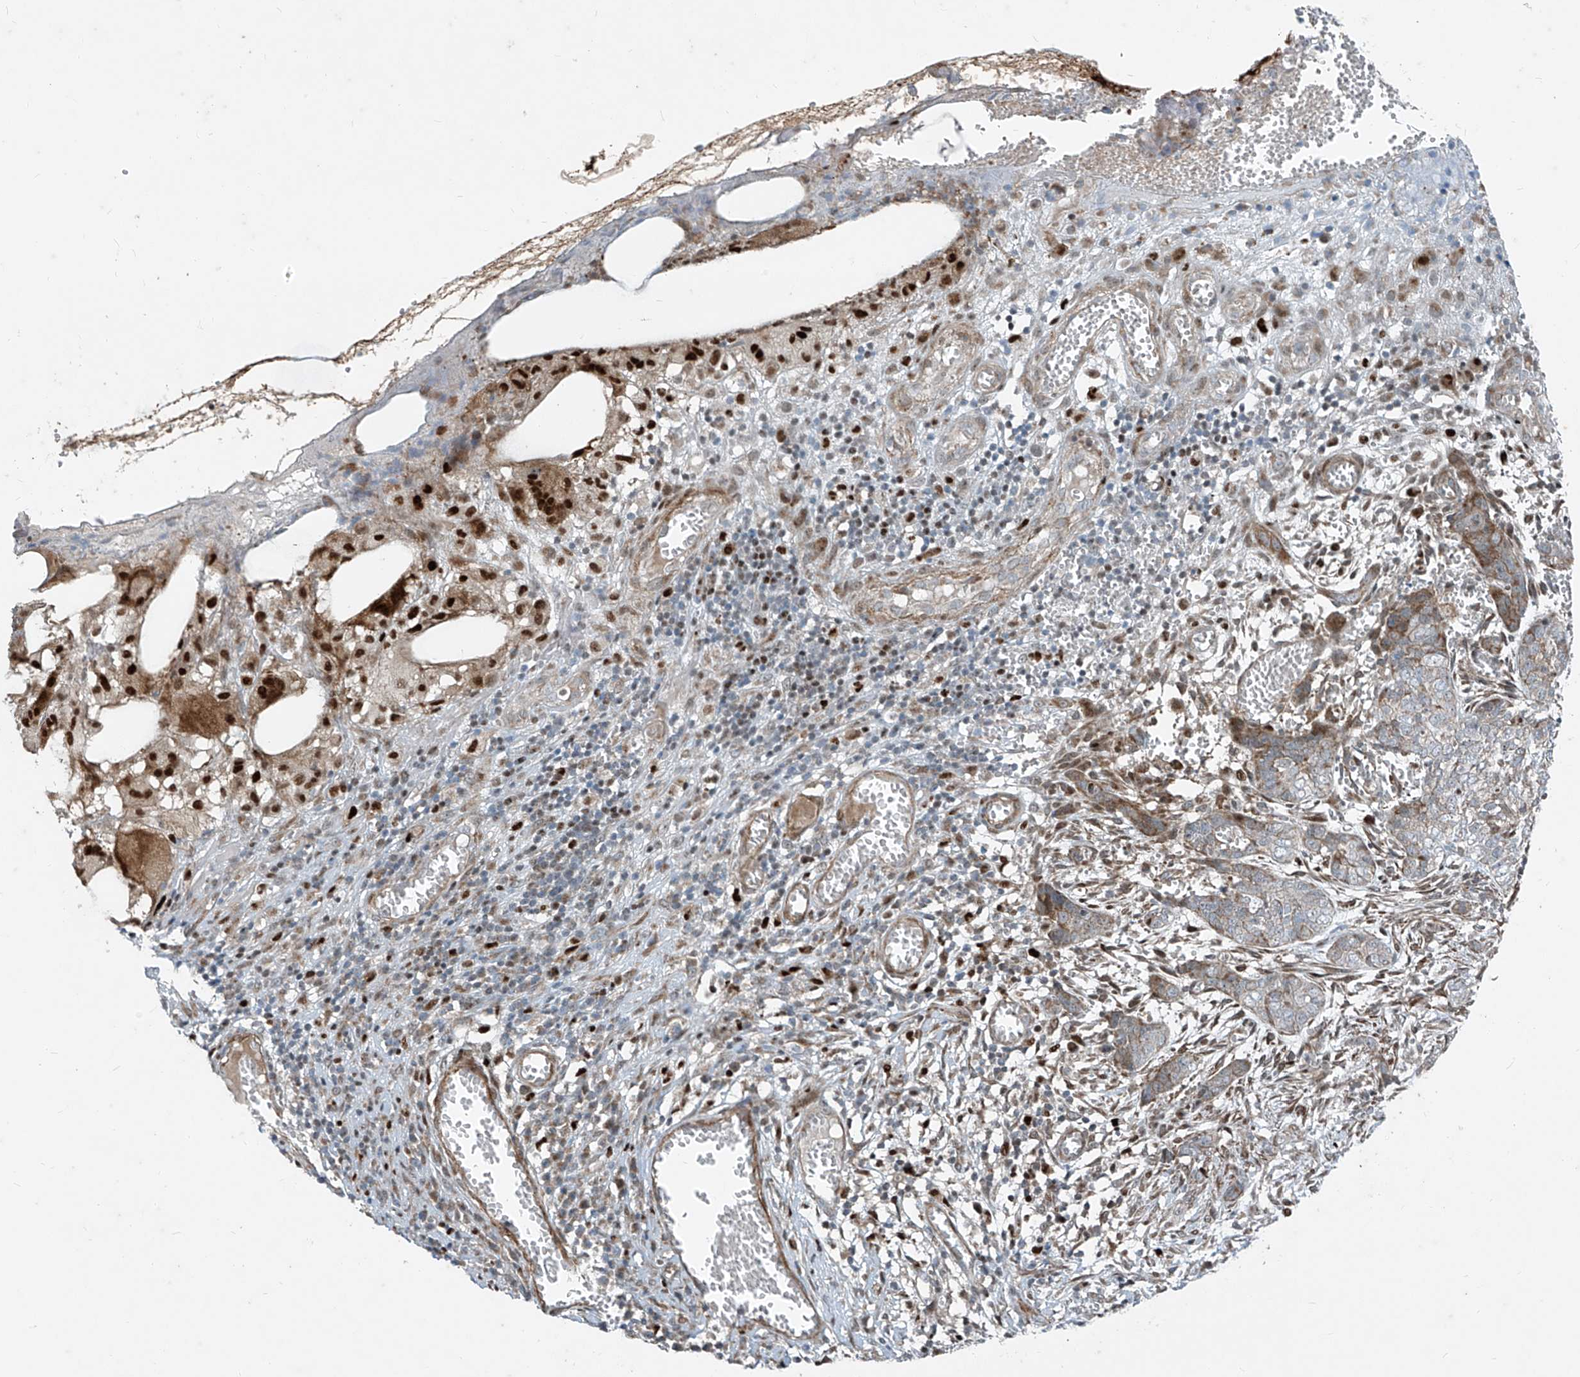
{"staining": {"intensity": "moderate", "quantity": "25%-75%", "location": "cytoplasmic/membranous"}, "tissue": "skin cancer", "cell_type": "Tumor cells", "image_type": "cancer", "snomed": [{"axis": "morphology", "description": "Basal cell carcinoma"}, {"axis": "topography", "description": "Skin"}], "caption": "The photomicrograph exhibits a brown stain indicating the presence of a protein in the cytoplasmic/membranous of tumor cells in skin cancer. The protein is stained brown, and the nuclei are stained in blue (DAB IHC with brightfield microscopy, high magnification).", "gene": "PPCS", "patient": {"sex": "female", "age": 64}}